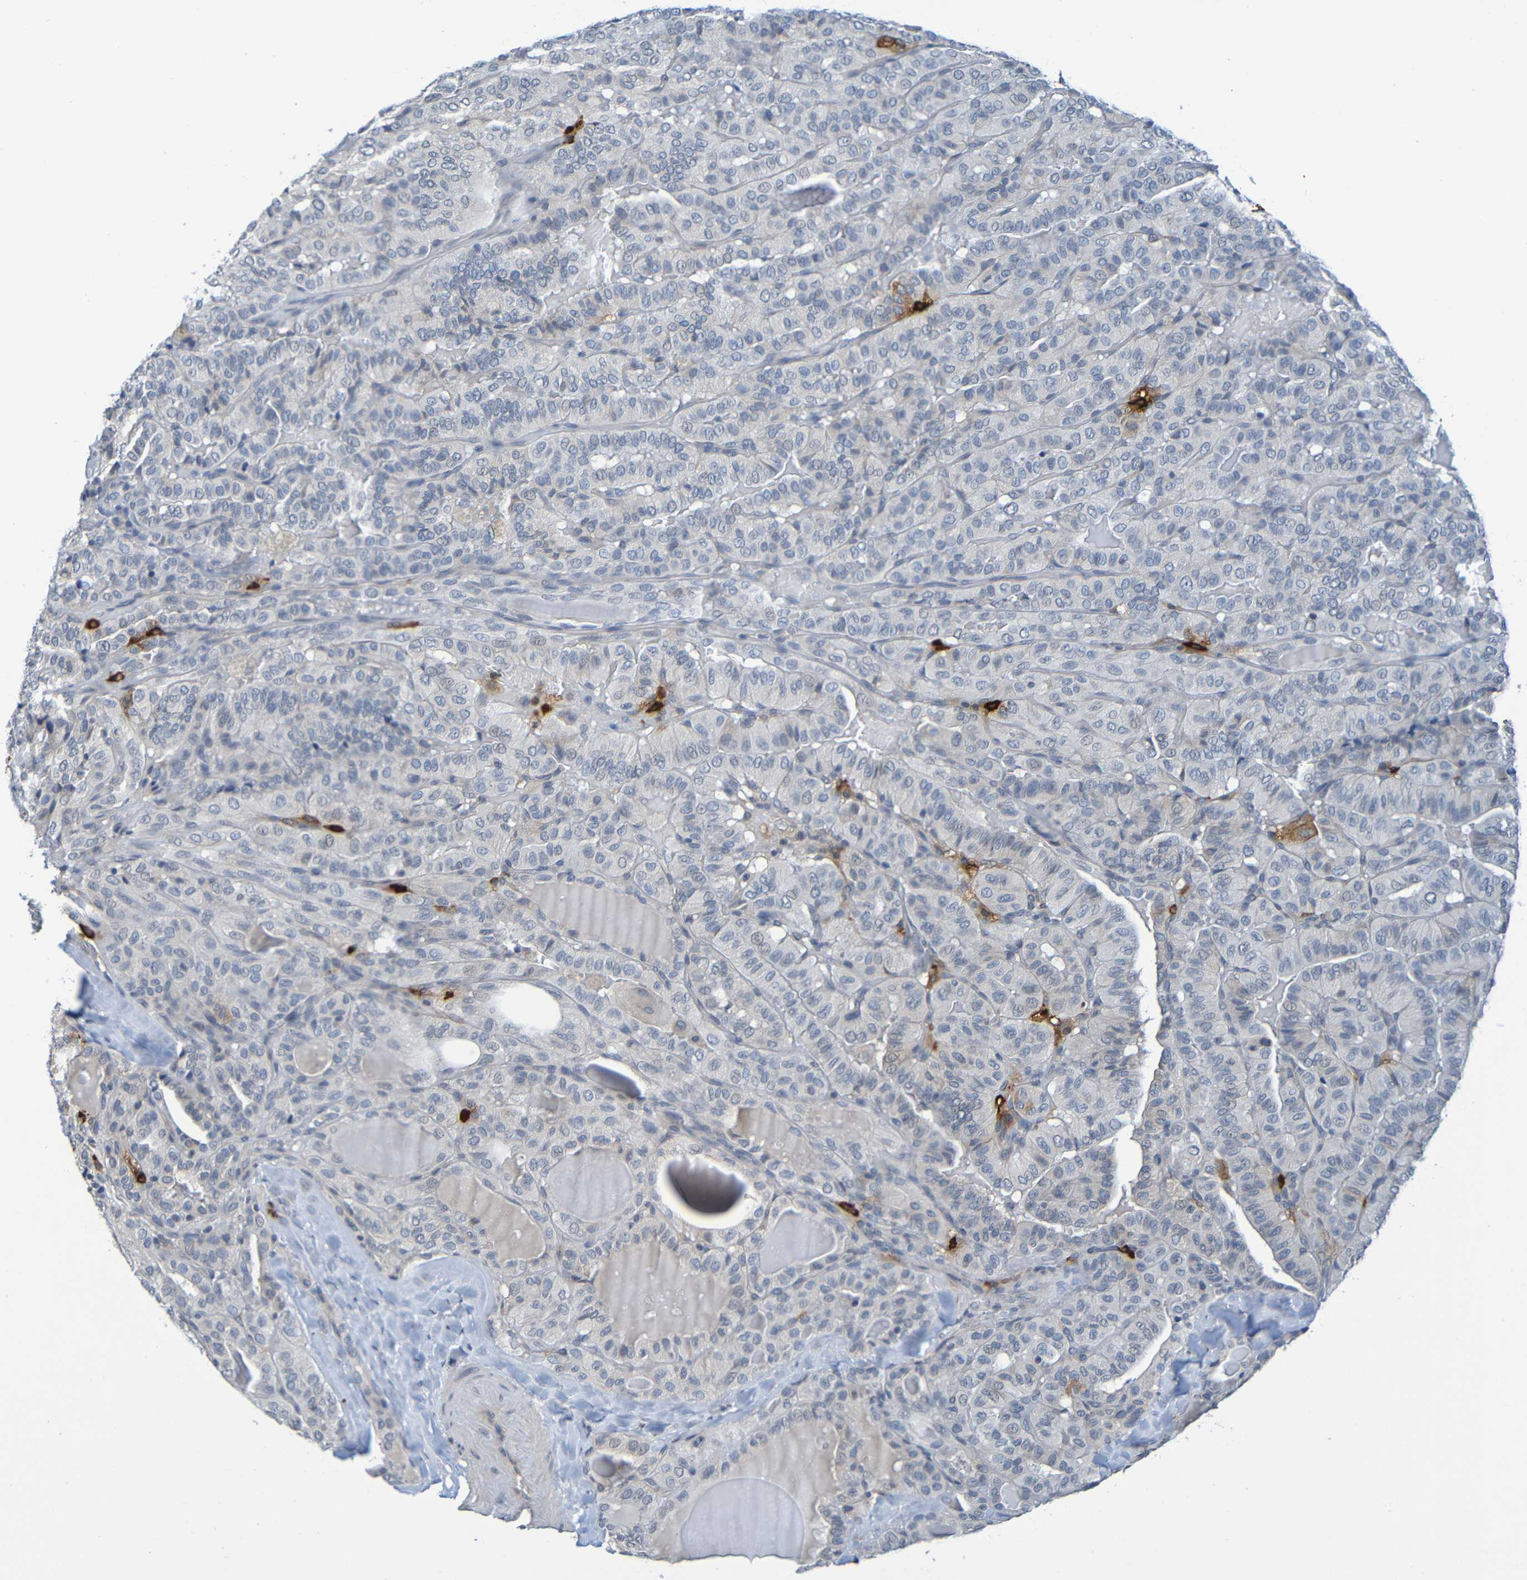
{"staining": {"intensity": "negative", "quantity": "none", "location": "none"}, "tissue": "thyroid cancer", "cell_type": "Tumor cells", "image_type": "cancer", "snomed": [{"axis": "morphology", "description": "Papillary adenocarcinoma, NOS"}, {"axis": "topography", "description": "Thyroid gland"}], "caption": "There is no significant expression in tumor cells of thyroid cancer. (Immunohistochemistry (ihc), brightfield microscopy, high magnification).", "gene": "C3AR1", "patient": {"sex": "male", "age": 77}}